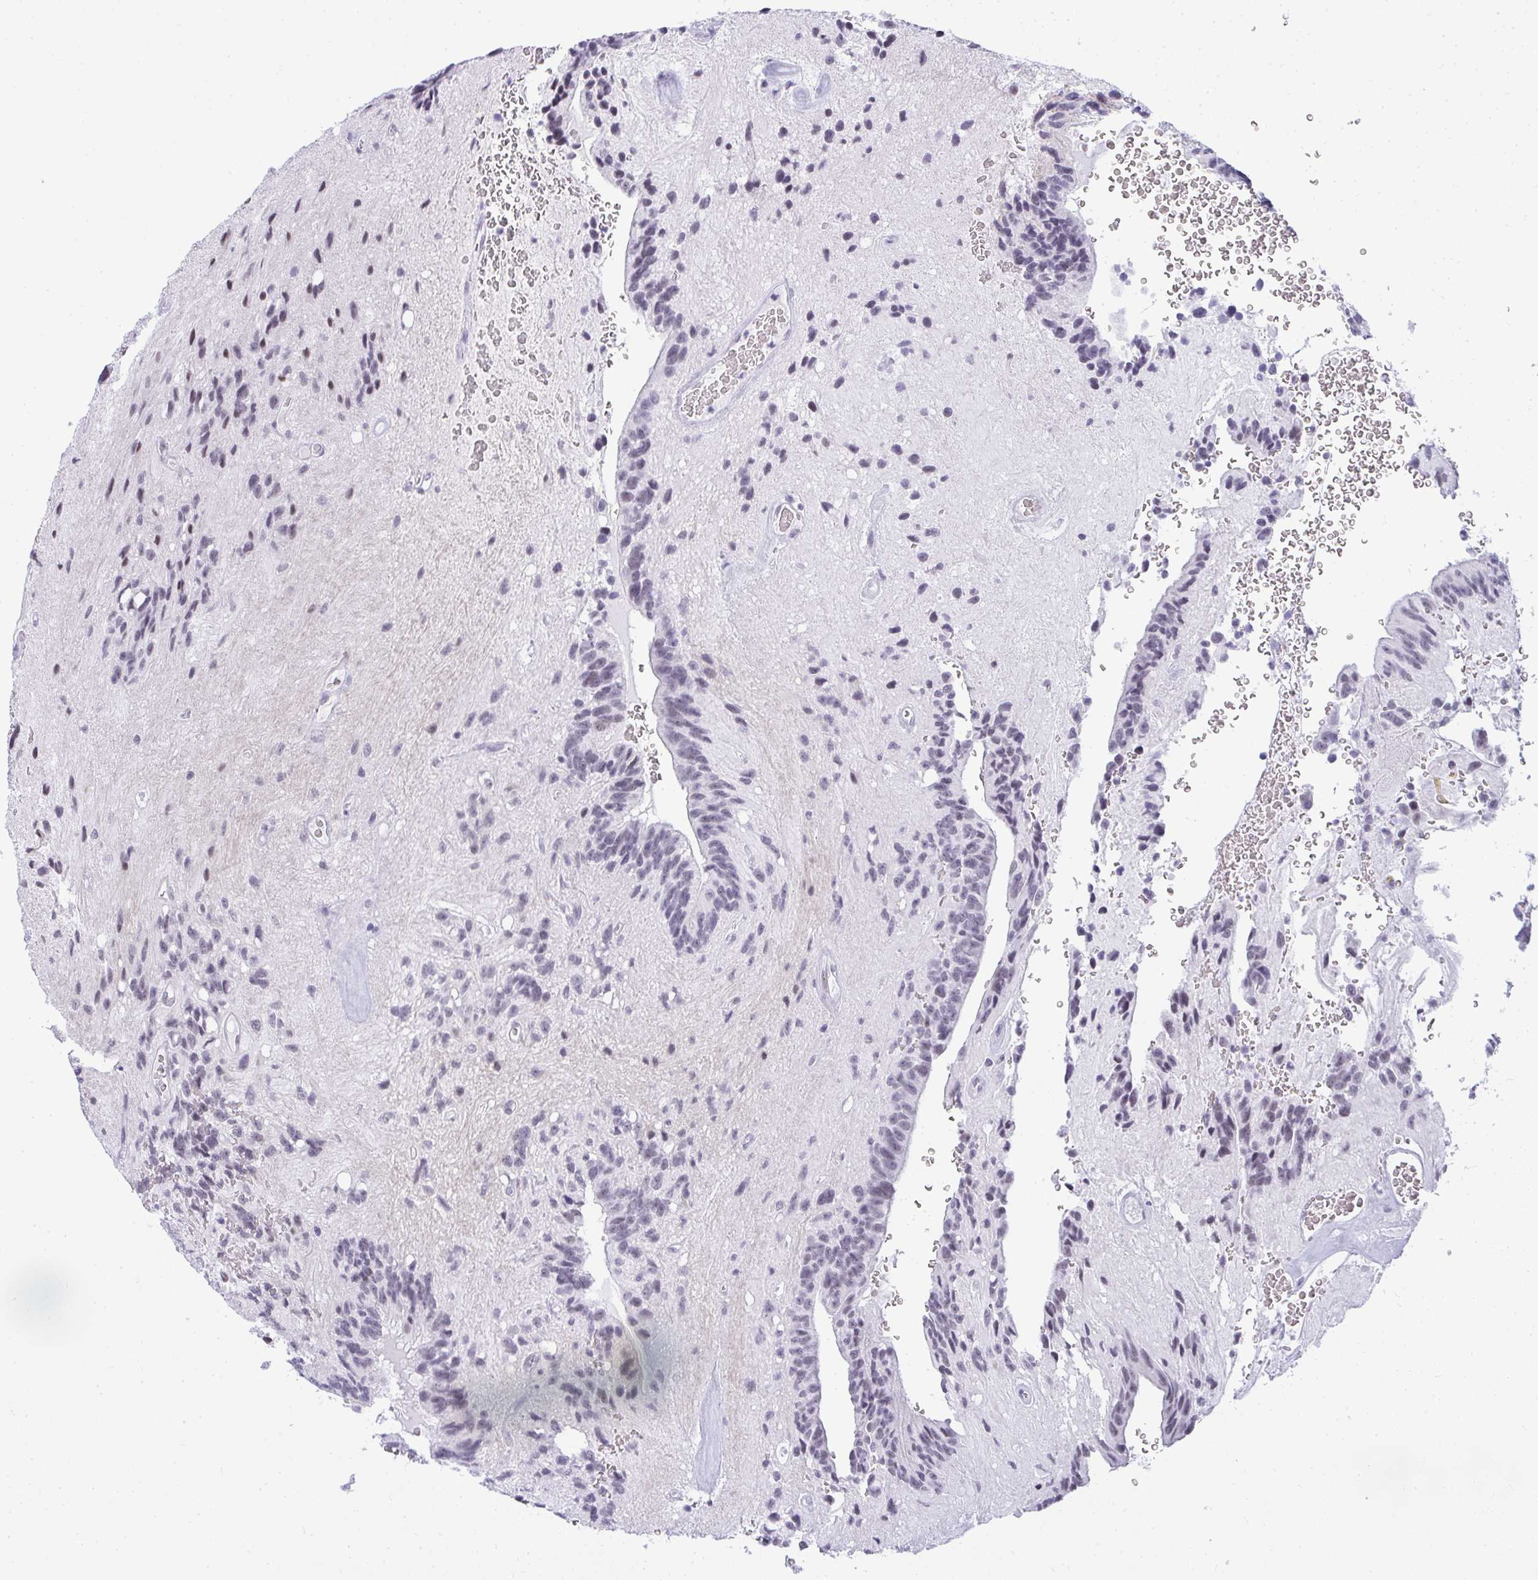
{"staining": {"intensity": "weak", "quantity": "25%-75%", "location": "nuclear"}, "tissue": "glioma", "cell_type": "Tumor cells", "image_type": "cancer", "snomed": [{"axis": "morphology", "description": "Glioma, malignant, Low grade"}, {"axis": "topography", "description": "Brain"}], "caption": "Protein staining by immunohistochemistry (IHC) demonstrates weak nuclear staining in about 25%-75% of tumor cells in low-grade glioma (malignant).", "gene": "PLA2G1B", "patient": {"sex": "male", "age": 31}}